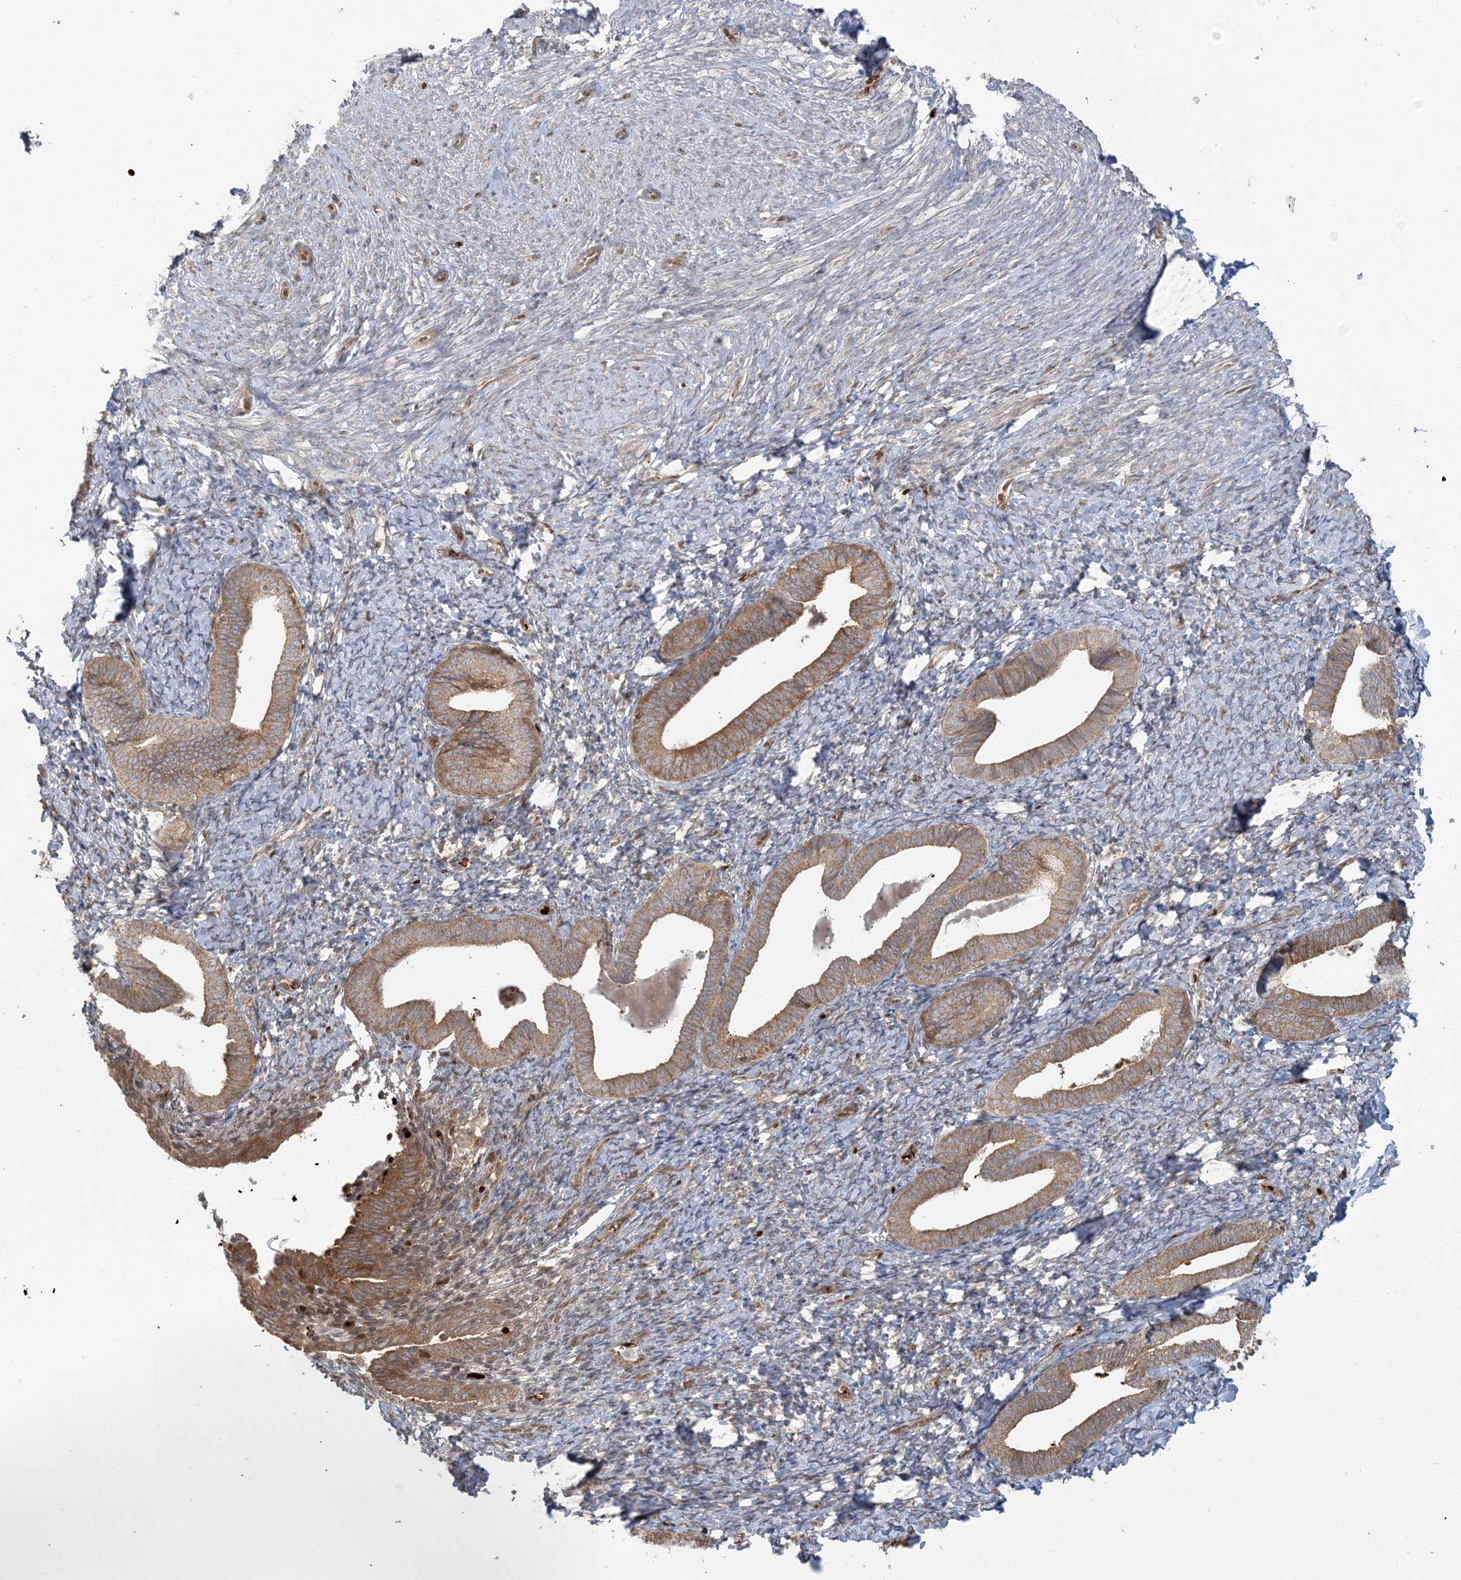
{"staining": {"intensity": "weak", "quantity": ">75%", "location": "cytoplasmic/membranous"}, "tissue": "endometrium", "cell_type": "Cells in endometrial stroma", "image_type": "normal", "snomed": [{"axis": "morphology", "description": "Normal tissue, NOS"}, {"axis": "topography", "description": "Endometrium"}], "caption": "Endometrium stained for a protein (brown) demonstrates weak cytoplasmic/membranous positive staining in approximately >75% of cells in endometrial stroma.", "gene": "ABCF3", "patient": {"sex": "female", "age": 72}}